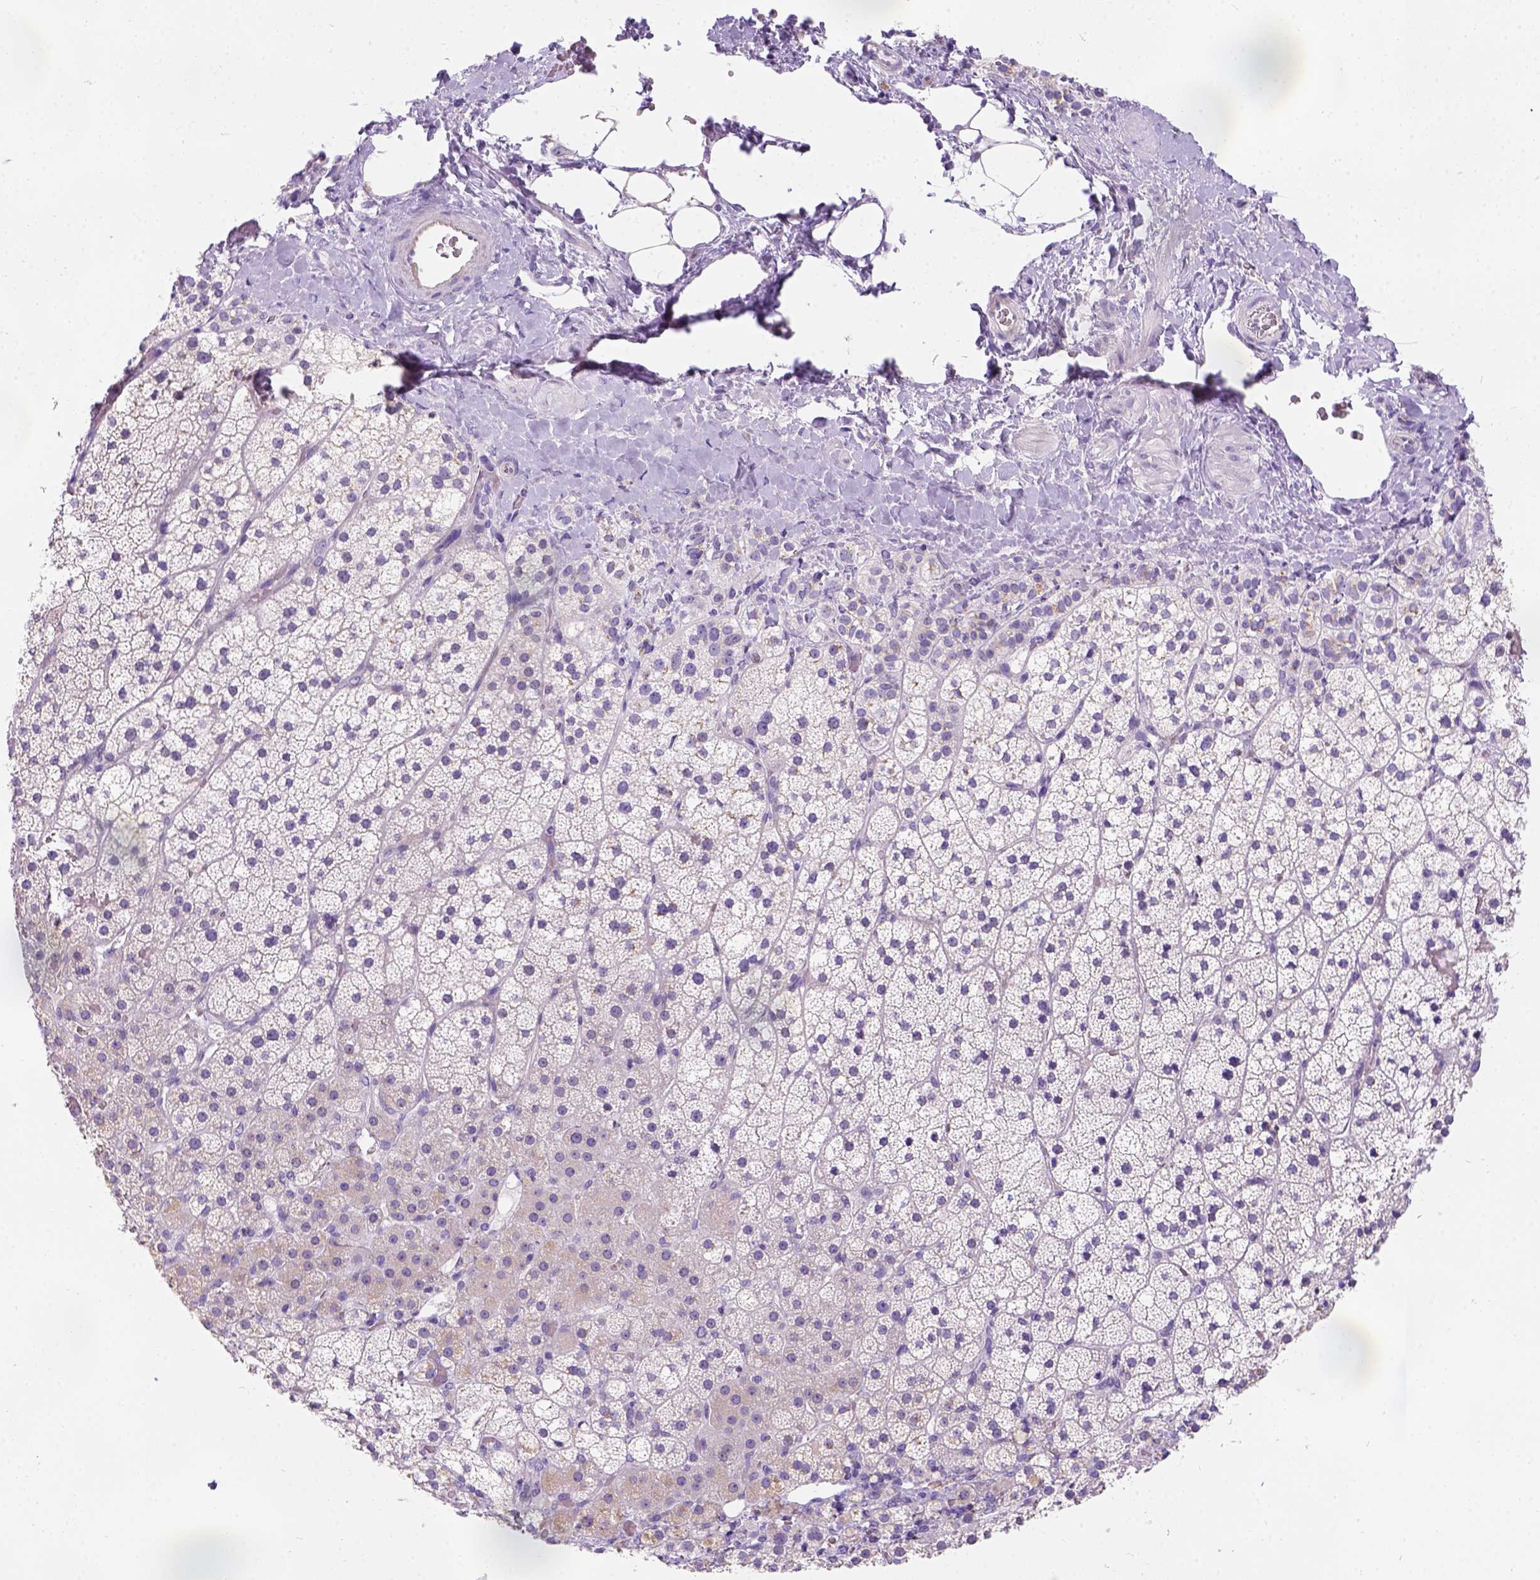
{"staining": {"intensity": "weak", "quantity": "<25%", "location": "cytoplasmic/membranous"}, "tissue": "adrenal gland", "cell_type": "Glandular cells", "image_type": "normal", "snomed": [{"axis": "morphology", "description": "Normal tissue, NOS"}, {"axis": "topography", "description": "Adrenal gland"}], "caption": "There is no significant staining in glandular cells of adrenal gland. (Brightfield microscopy of DAB immunohistochemistry at high magnification).", "gene": "PHF7", "patient": {"sex": "male", "age": 53}}